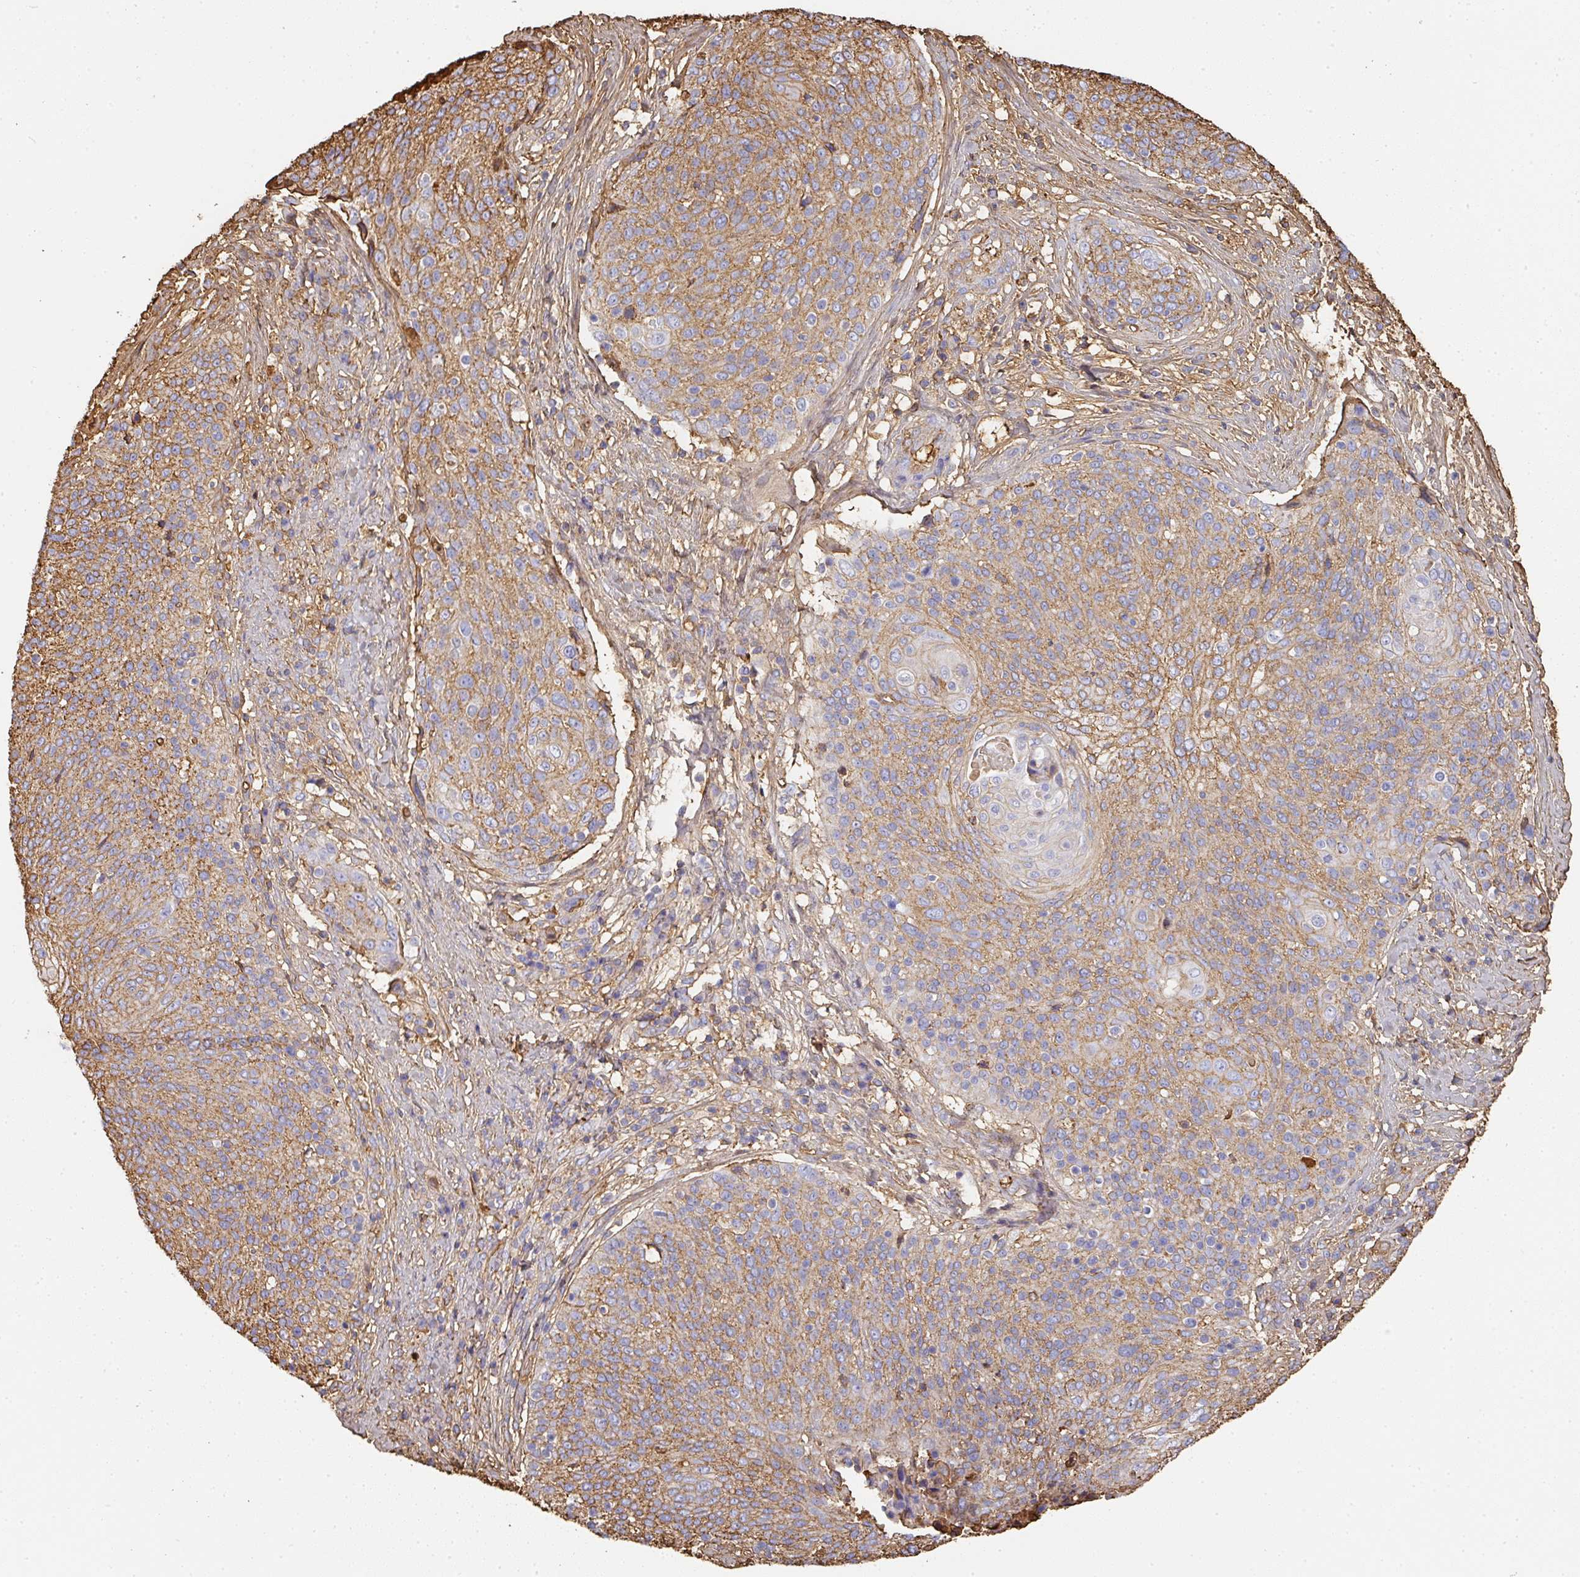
{"staining": {"intensity": "moderate", "quantity": "25%-75%", "location": "cytoplasmic/membranous"}, "tissue": "cervical cancer", "cell_type": "Tumor cells", "image_type": "cancer", "snomed": [{"axis": "morphology", "description": "Squamous cell carcinoma, NOS"}, {"axis": "topography", "description": "Cervix"}], "caption": "Protein staining by immunohistochemistry exhibits moderate cytoplasmic/membranous expression in approximately 25%-75% of tumor cells in cervical cancer (squamous cell carcinoma). (brown staining indicates protein expression, while blue staining denotes nuclei).", "gene": "ALB", "patient": {"sex": "female", "age": 31}}